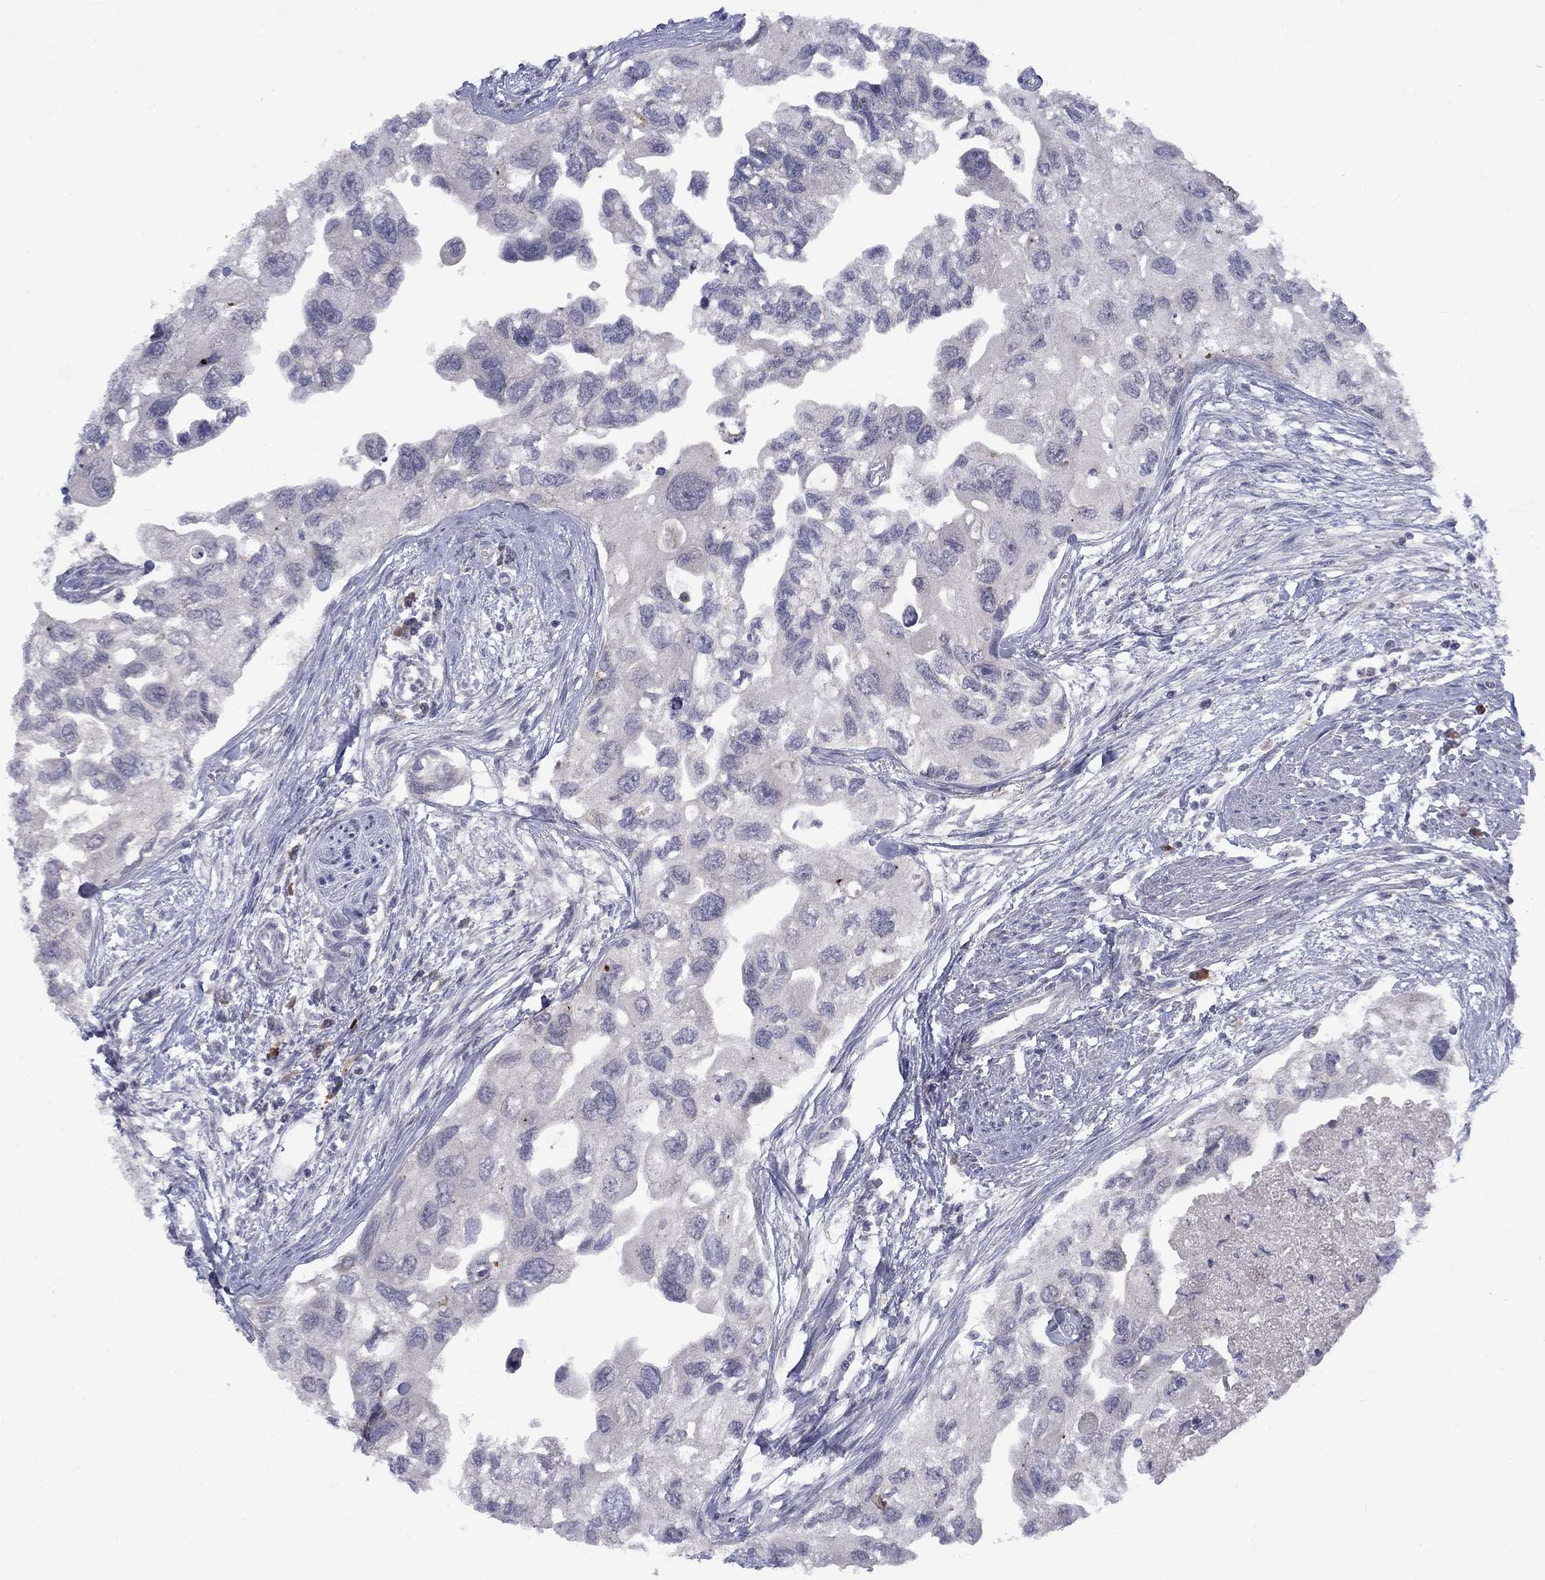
{"staining": {"intensity": "negative", "quantity": "none", "location": "none"}, "tissue": "urothelial cancer", "cell_type": "Tumor cells", "image_type": "cancer", "snomed": [{"axis": "morphology", "description": "Urothelial carcinoma, High grade"}, {"axis": "topography", "description": "Urinary bladder"}], "caption": "This is an immunohistochemistry histopathology image of human urothelial cancer. There is no staining in tumor cells.", "gene": "CACNA1A", "patient": {"sex": "male", "age": 59}}